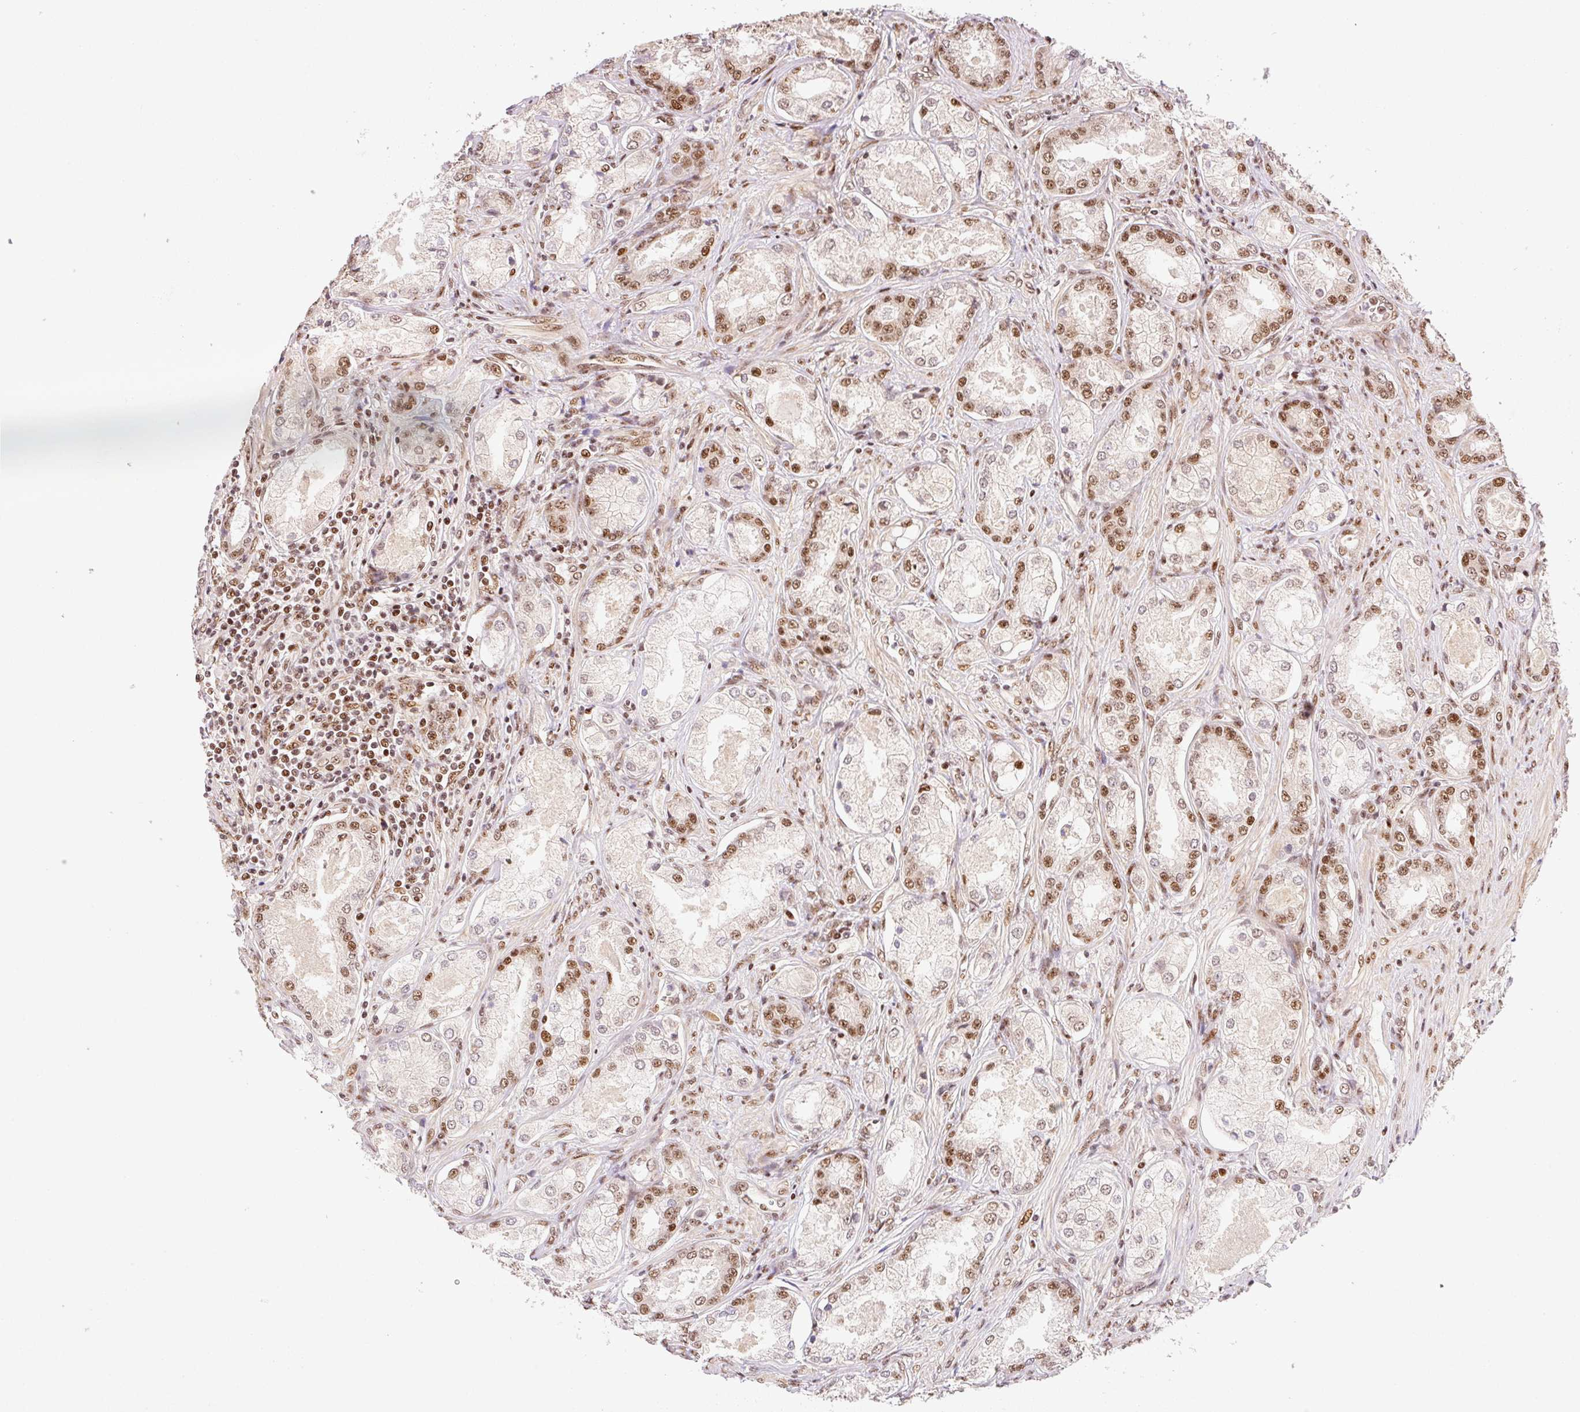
{"staining": {"intensity": "moderate", "quantity": "25%-75%", "location": "nuclear"}, "tissue": "prostate cancer", "cell_type": "Tumor cells", "image_type": "cancer", "snomed": [{"axis": "morphology", "description": "Adenocarcinoma, Low grade"}, {"axis": "topography", "description": "Prostate"}], "caption": "A photomicrograph of low-grade adenocarcinoma (prostate) stained for a protein shows moderate nuclear brown staining in tumor cells. (Stains: DAB (3,3'-diaminobenzidine) in brown, nuclei in blue, Microscopy: brightfield microscopy at high magnification).", "gene": "INTS8", "patient": {"sex": "male", "age": 68}}